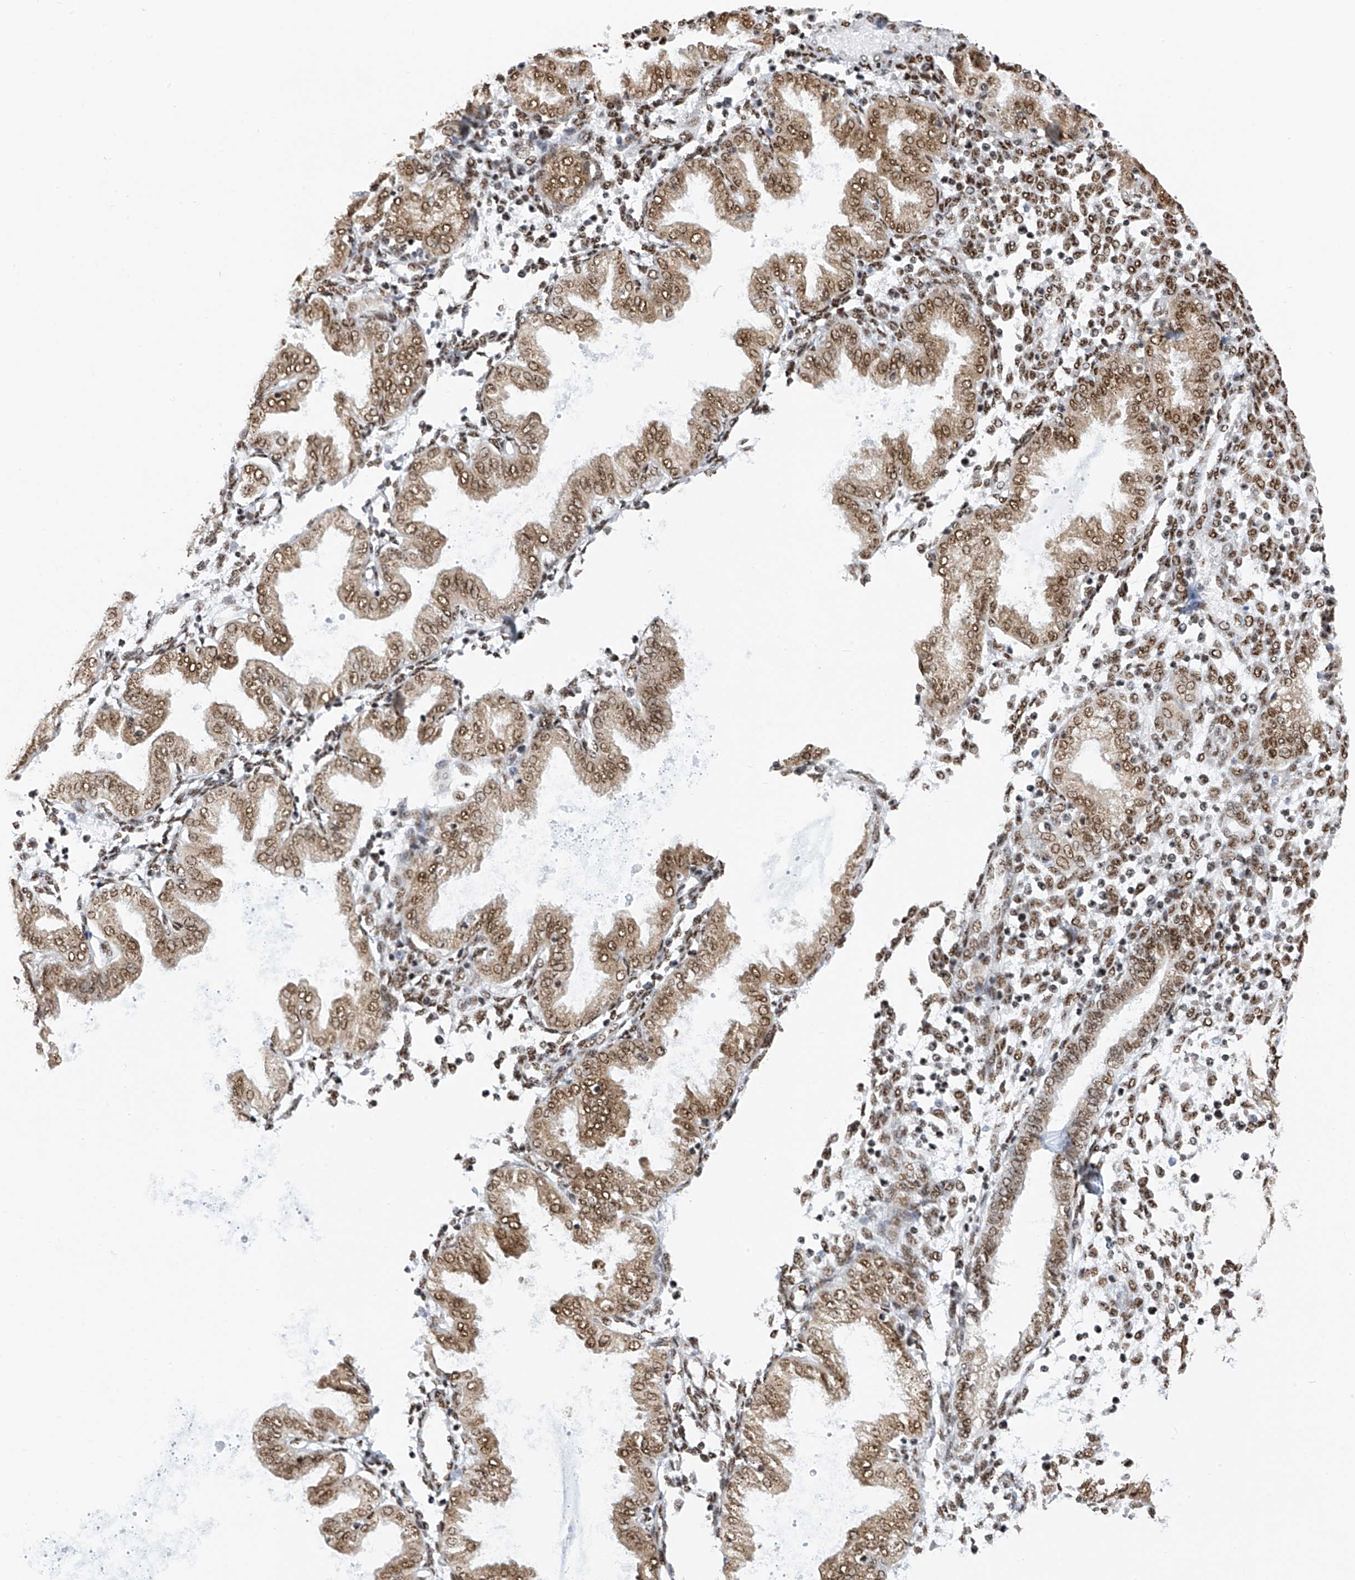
{"staining": {"intensity": "moderate", "quantity": ">75%", "location": "nuclear"}, "tissue": "endometrium", "cell_type": "Cells in endometrial stroma", "image_type": "normal", "snomed": [{"axis": "morphology", "description": "Normal tissue, NOS"}, {"axis": "topography", "description": "Endometrium"}], "caption": "IHC micrograph of unremarkable endometrium stained for a protein (brown), which demonstrates medium levels of moderate nuclear expression in about >75% of cells in endometrial stroma.", "gene": "APLF", "patient": {"sex": "female", "age": 53}}